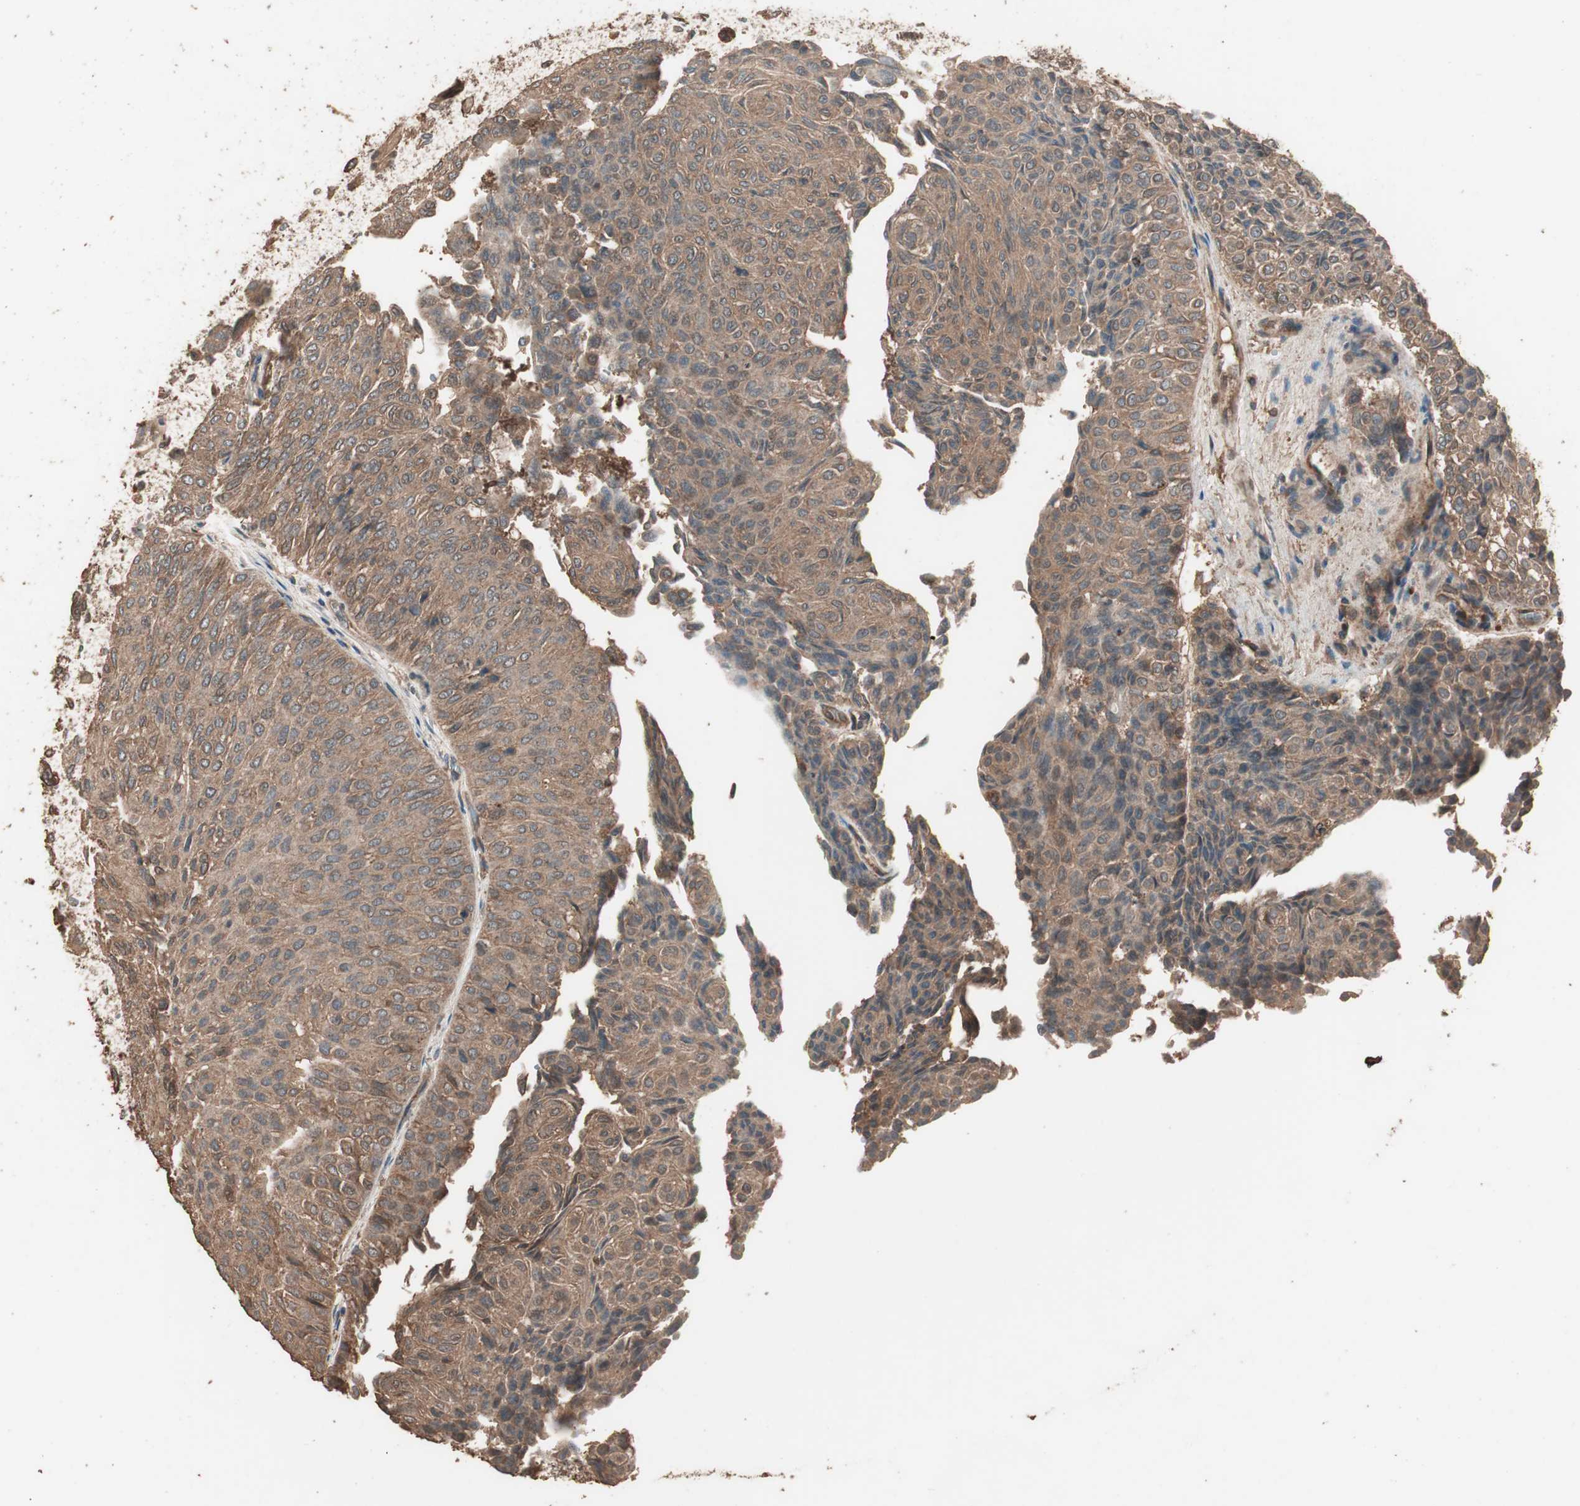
{"staining": {"intensity": "moderate", "quantity": ">75%", "location": "cytoplasmic/membranous"}, "tissue": "urothelial cancer", "cell_type": "Tumor cells", "image_type": "cancer", "snomed": [{"axis": "morphology", "description": "Urothelial carcinoma, Low grade"}, {"axis": "topography", "description": "Urinary bladder"}], "caption": "Immunohistochemistry (IHC) (DAB) staining of human urothelial cancer demonstrates moderate cytoplasmic/membranous protein positivity in about >75% of tumor cells. (Stains: DAB (3,3'-diaminobenzidine) in brown, nuclei in blue, Microscopy: brightfield microscopy at high magnification).", "gene": "CCN4", "patient": {"sex": "male", "age": 78}}